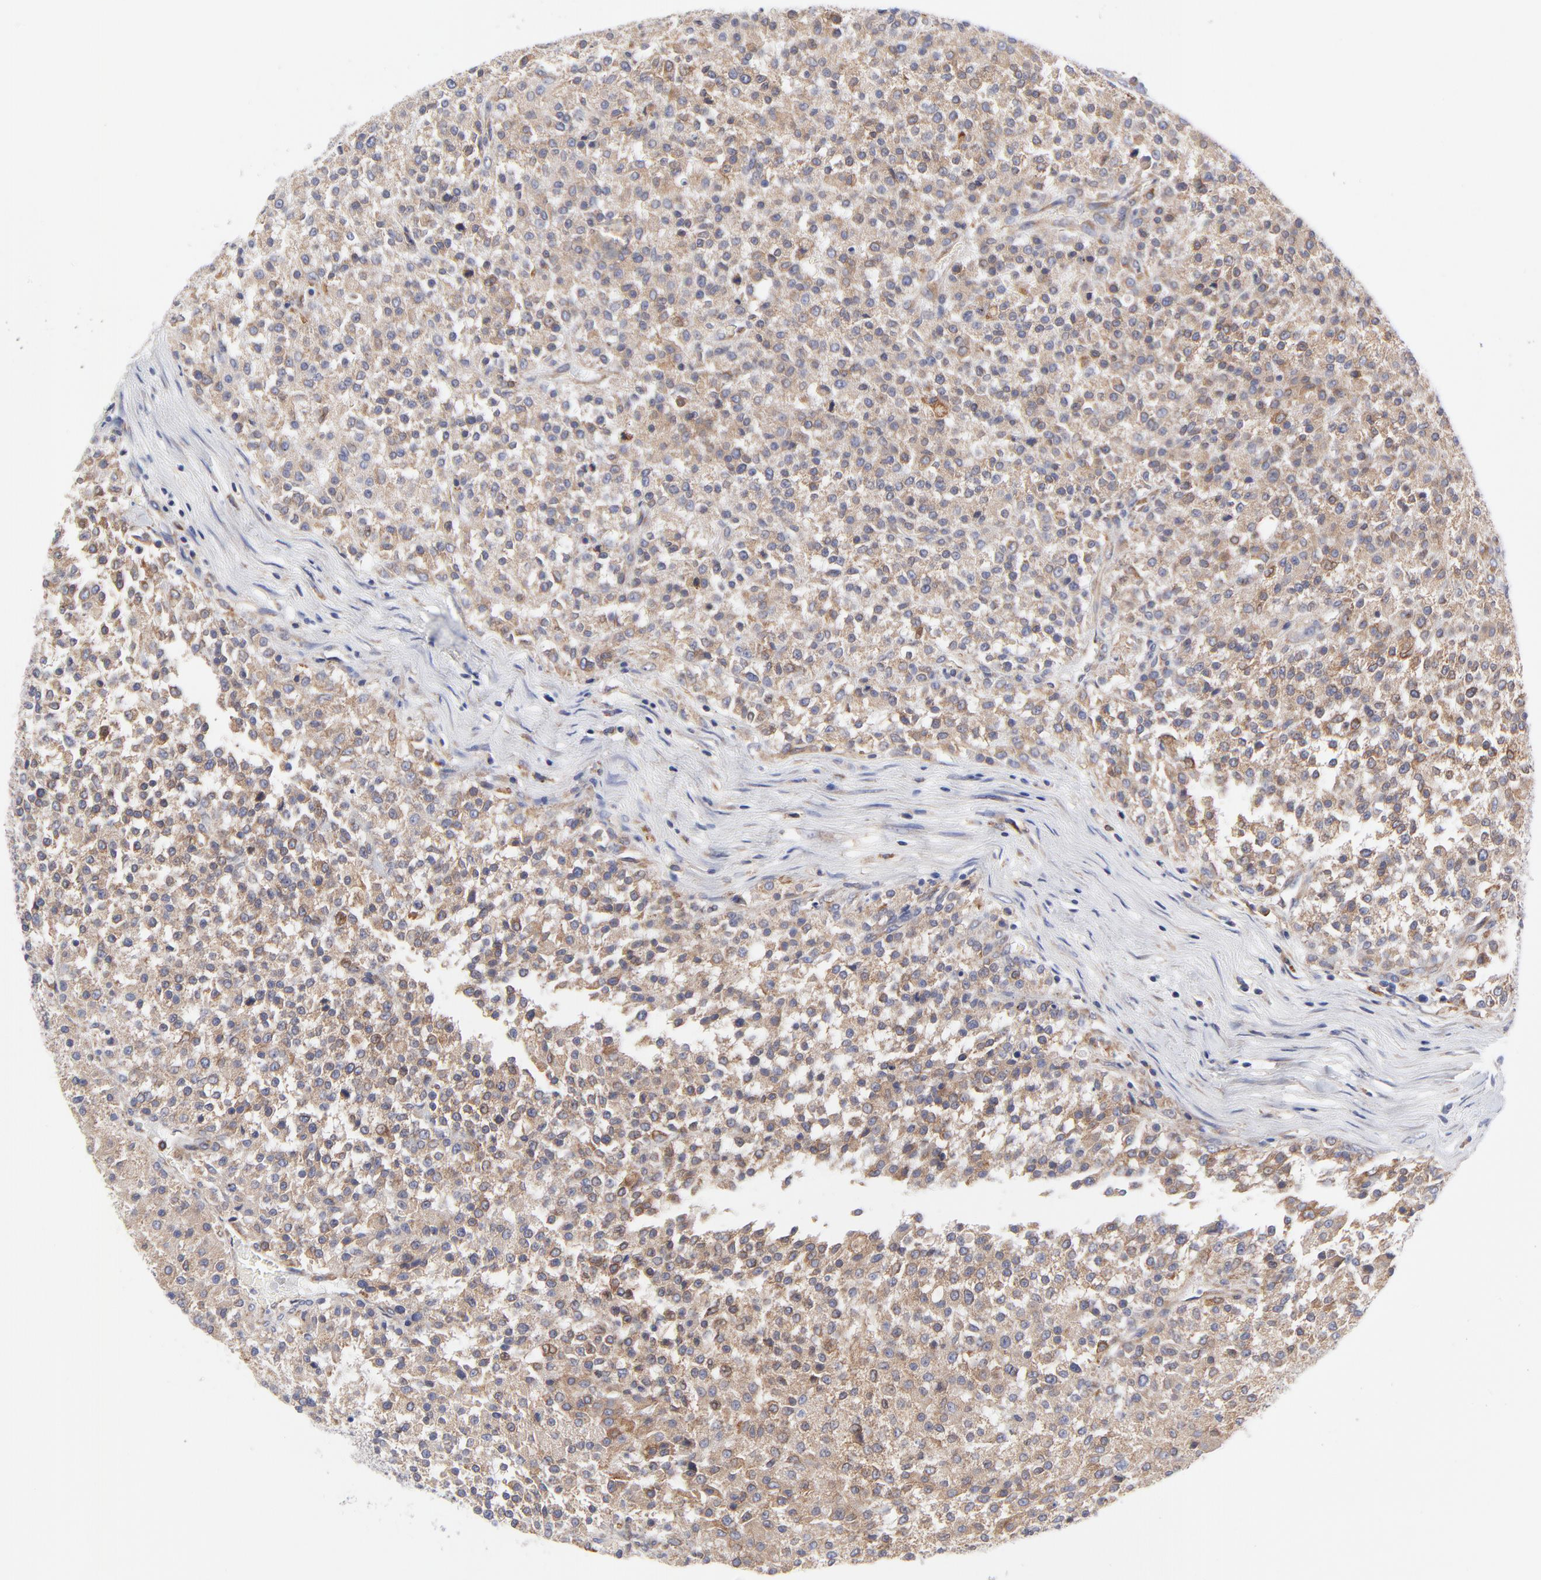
{"staining": {"intensity": "moderate", "quantity": ">75%", "location": "cytoplasmic/membranous"}, "tissue": "testis cancer", "cell_type": "Tumor cells", "image_type": "cancer", "snomed": [{"axis": "morphology", "description": "Seminoma, NOS"}, {"axis": "topography", "description": "Testis"}], "caption": "DAB (3,3'-diaminobenzidine) immunohistochemical staining of testis cancer displays moderate cytoplasmic/membranous protein staining in approximately >75% of tumor cells. Immunohistochemistry (ihc) stains the protein of interest in brown and the nuclei are stained blue.", "gene": "MOSPD2", "patient": {"sex": "male", "age": 59}}